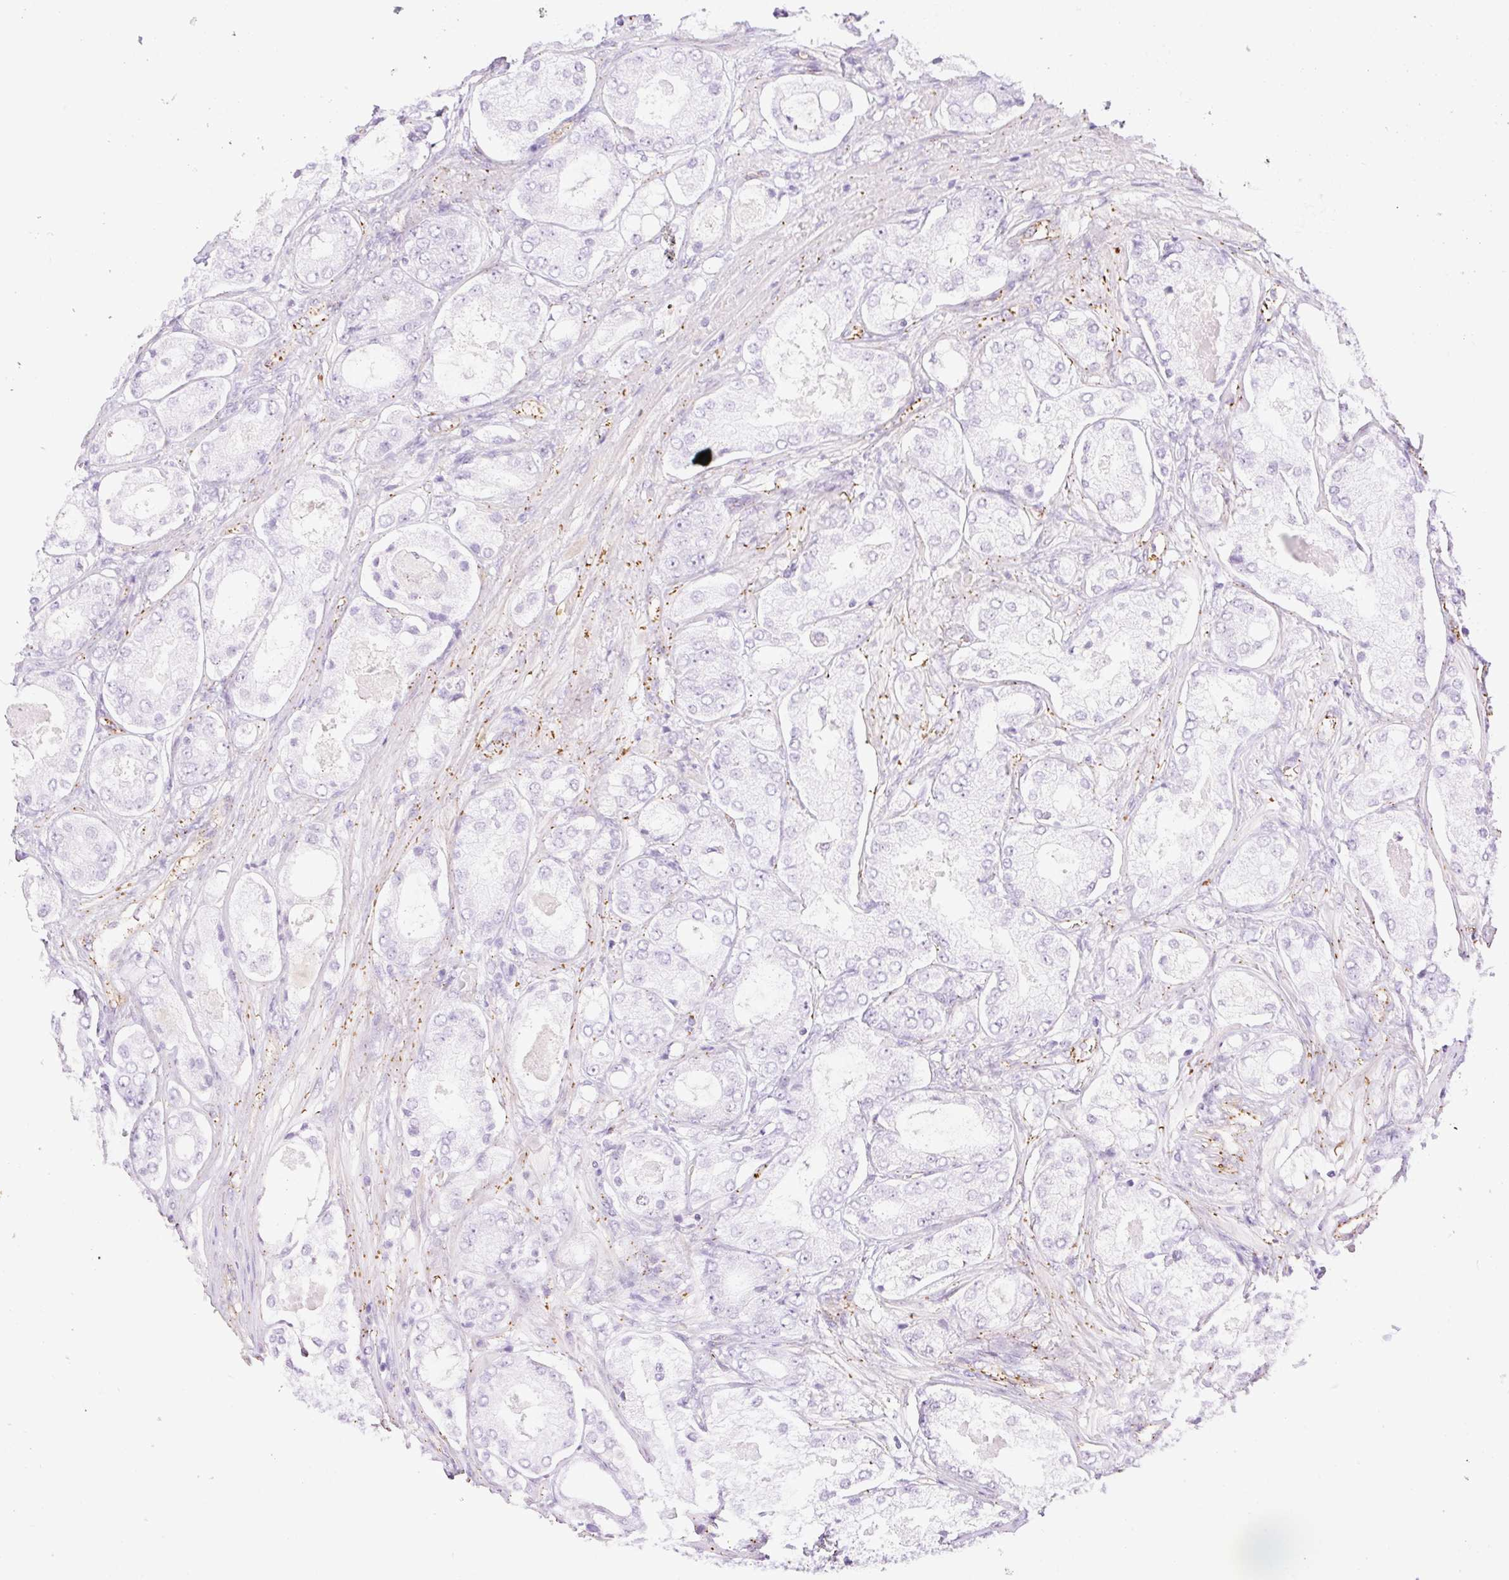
{"staining": {"intensity": "negative", "quantity": "none", "location": "none"}, "tissue": "prostate cancer", "cell_type": "Tumor cells", "image_type": "cancer", "snomed": [{"axis": "morphology", "description": "Adenocarcinoma, Low grade"}, {"axis": "topography", "description": "Prostate"}], "caption": "Immunohistochemistry (IHC) photomicrograph of prostate low-grade adenocarcinoma stained for a protein (brown), which shows no expression in tumor cells.", "gene": "EHD3", "patient": {"sex": "male", "age": 68}}